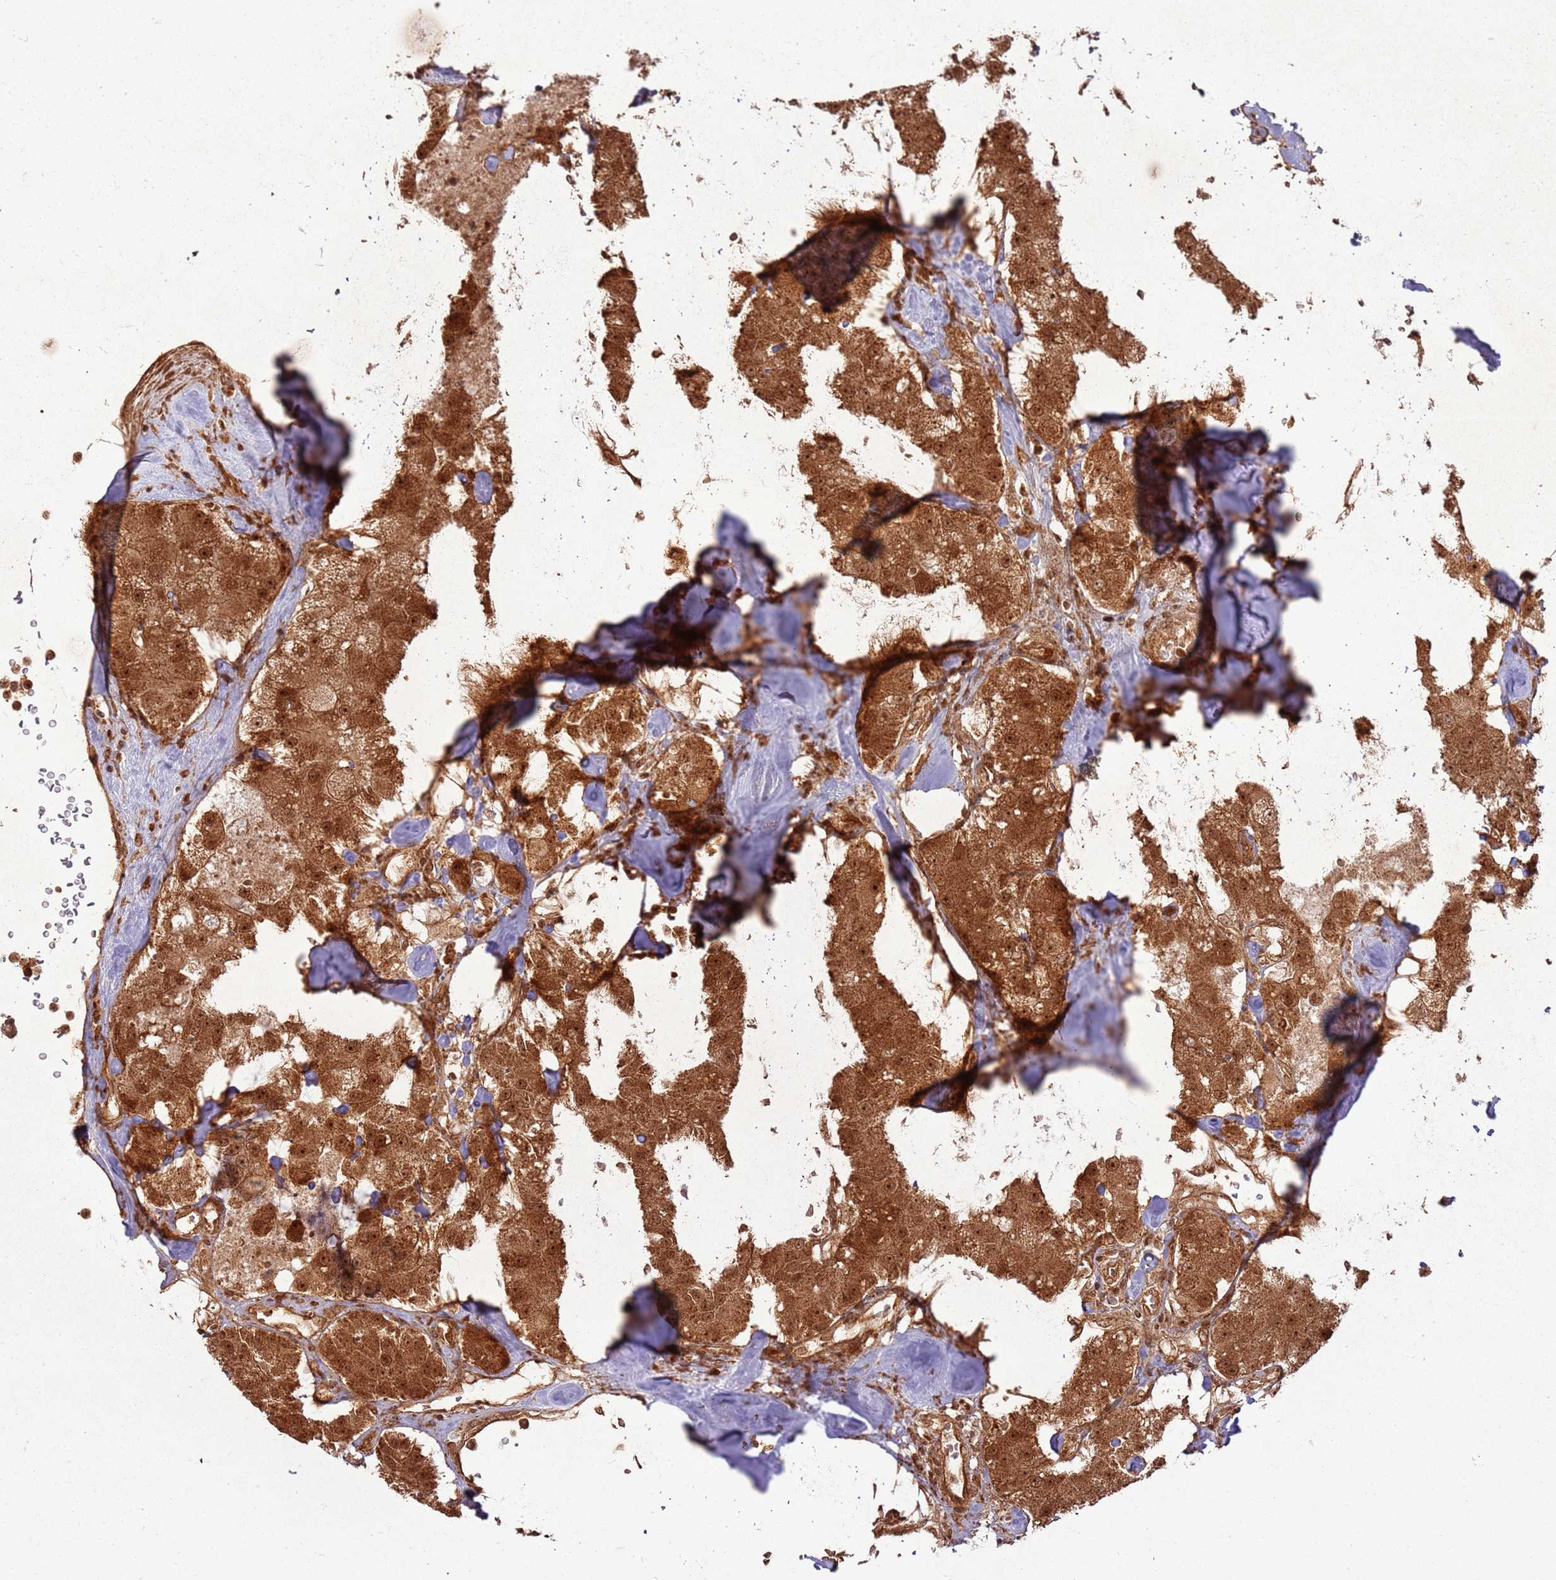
{"staining": {"intensity": "strong", "quantity": ">75%", "location": "cytoplasmic/membranous,nuclear"}, "tissue": "carcinoid", "cell_type": "Tumor cells", "image_type": "cancer", "snomed": [{"axis": "morphology", "description": "Carcinoid, malignant, NOS"}, {"axis": "topography", "description": "Pancreas"}], "caption": "Malignant carcinoid stained for a protein displays strong cytoplasmic/membranous and nuclear positivity in tumor cells.", "gene": "TBC1D13", "patient": {"sex": "male", "age": 41}}